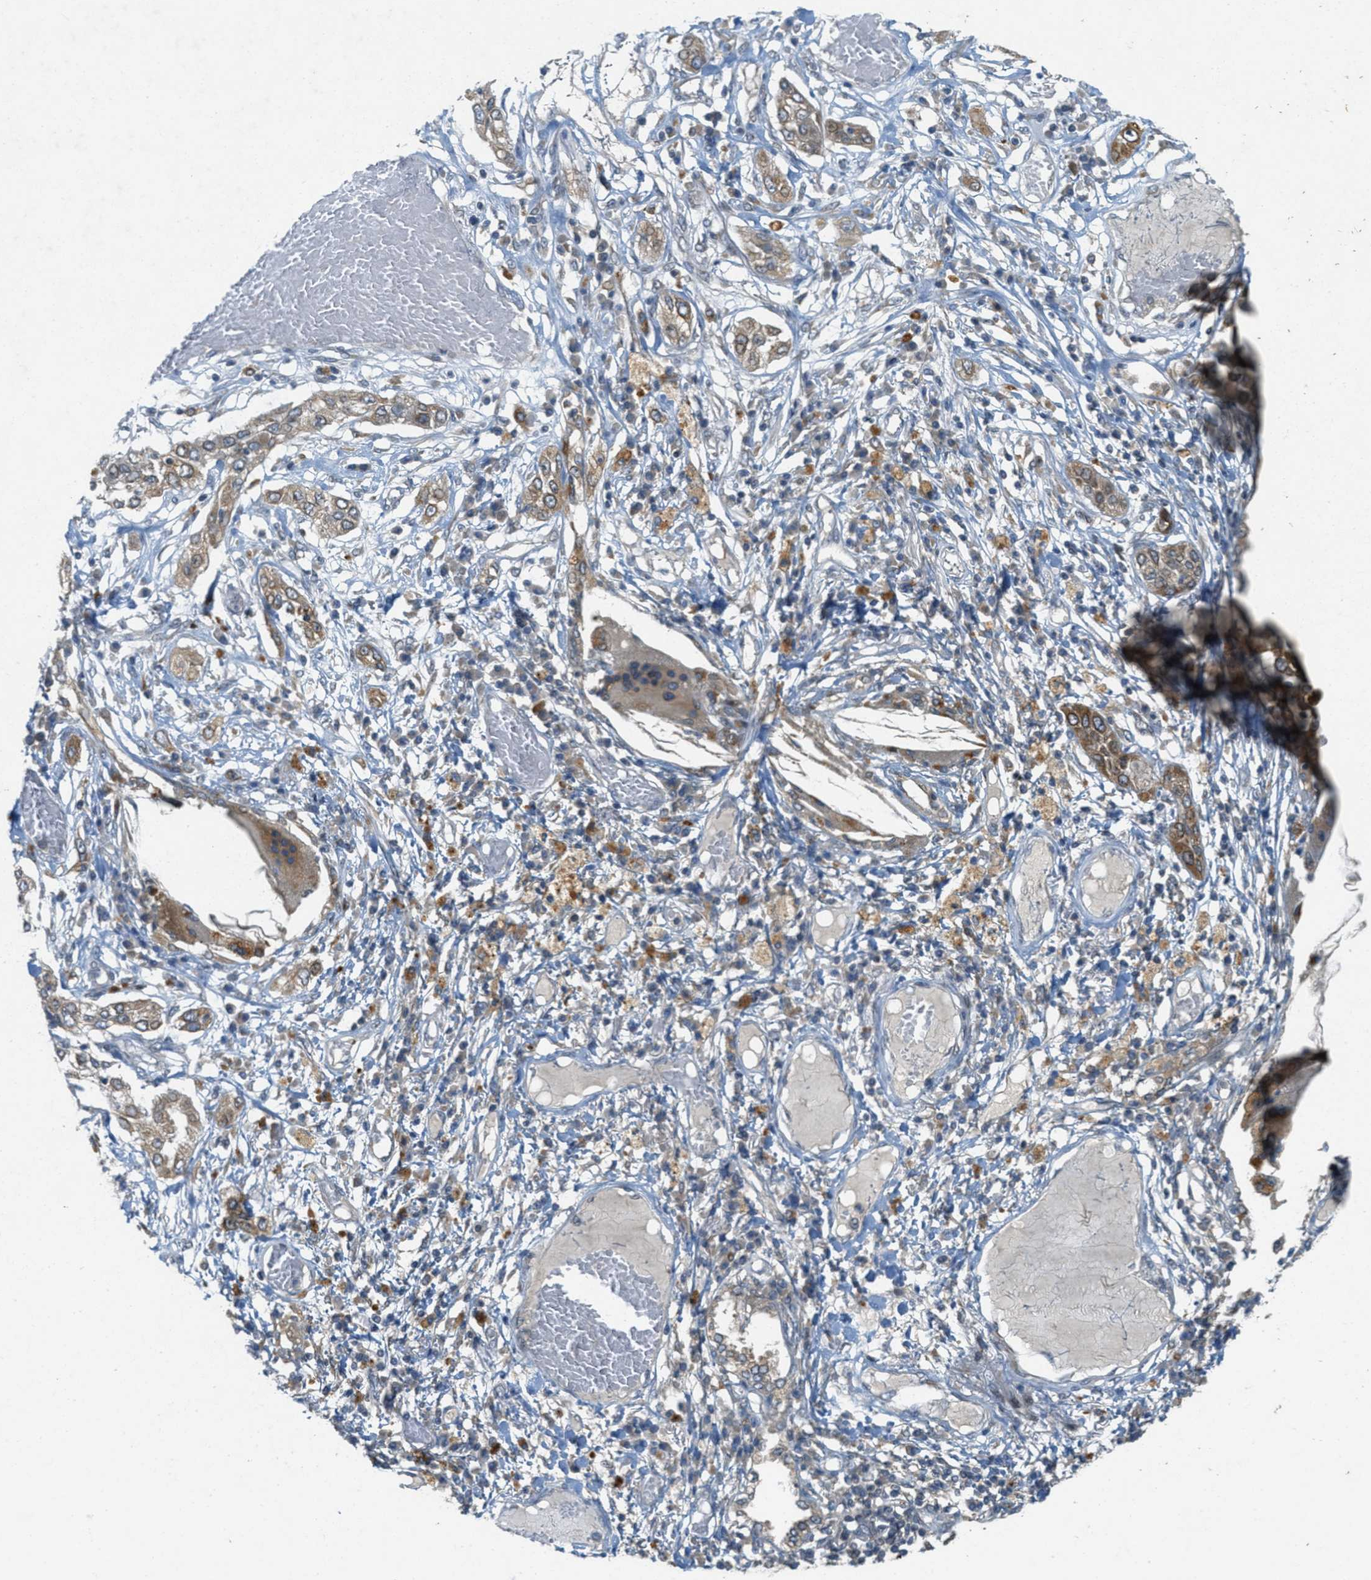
{"staining": {"intensity": "moderate", "quantity": ">75%", "location": "cytoplasmic/membranous"}, "tissue": "lung cancer", "cell_type": "Tumor cells", "image_type": "cancer", "snomed": [{"axis": "morphology", "description": "Squamous cell carcinoma, NOS"}, {"axis": "topography", "description": "Lung"}], "caption": "The immunohistochemical stain shows moderate cytoplasmic/membranous positivity in tumor cells of lung squamous cell carcinoma tissue.", "gene": "SIGMAR1", "patient": {"sex": "male", "age": 71}}